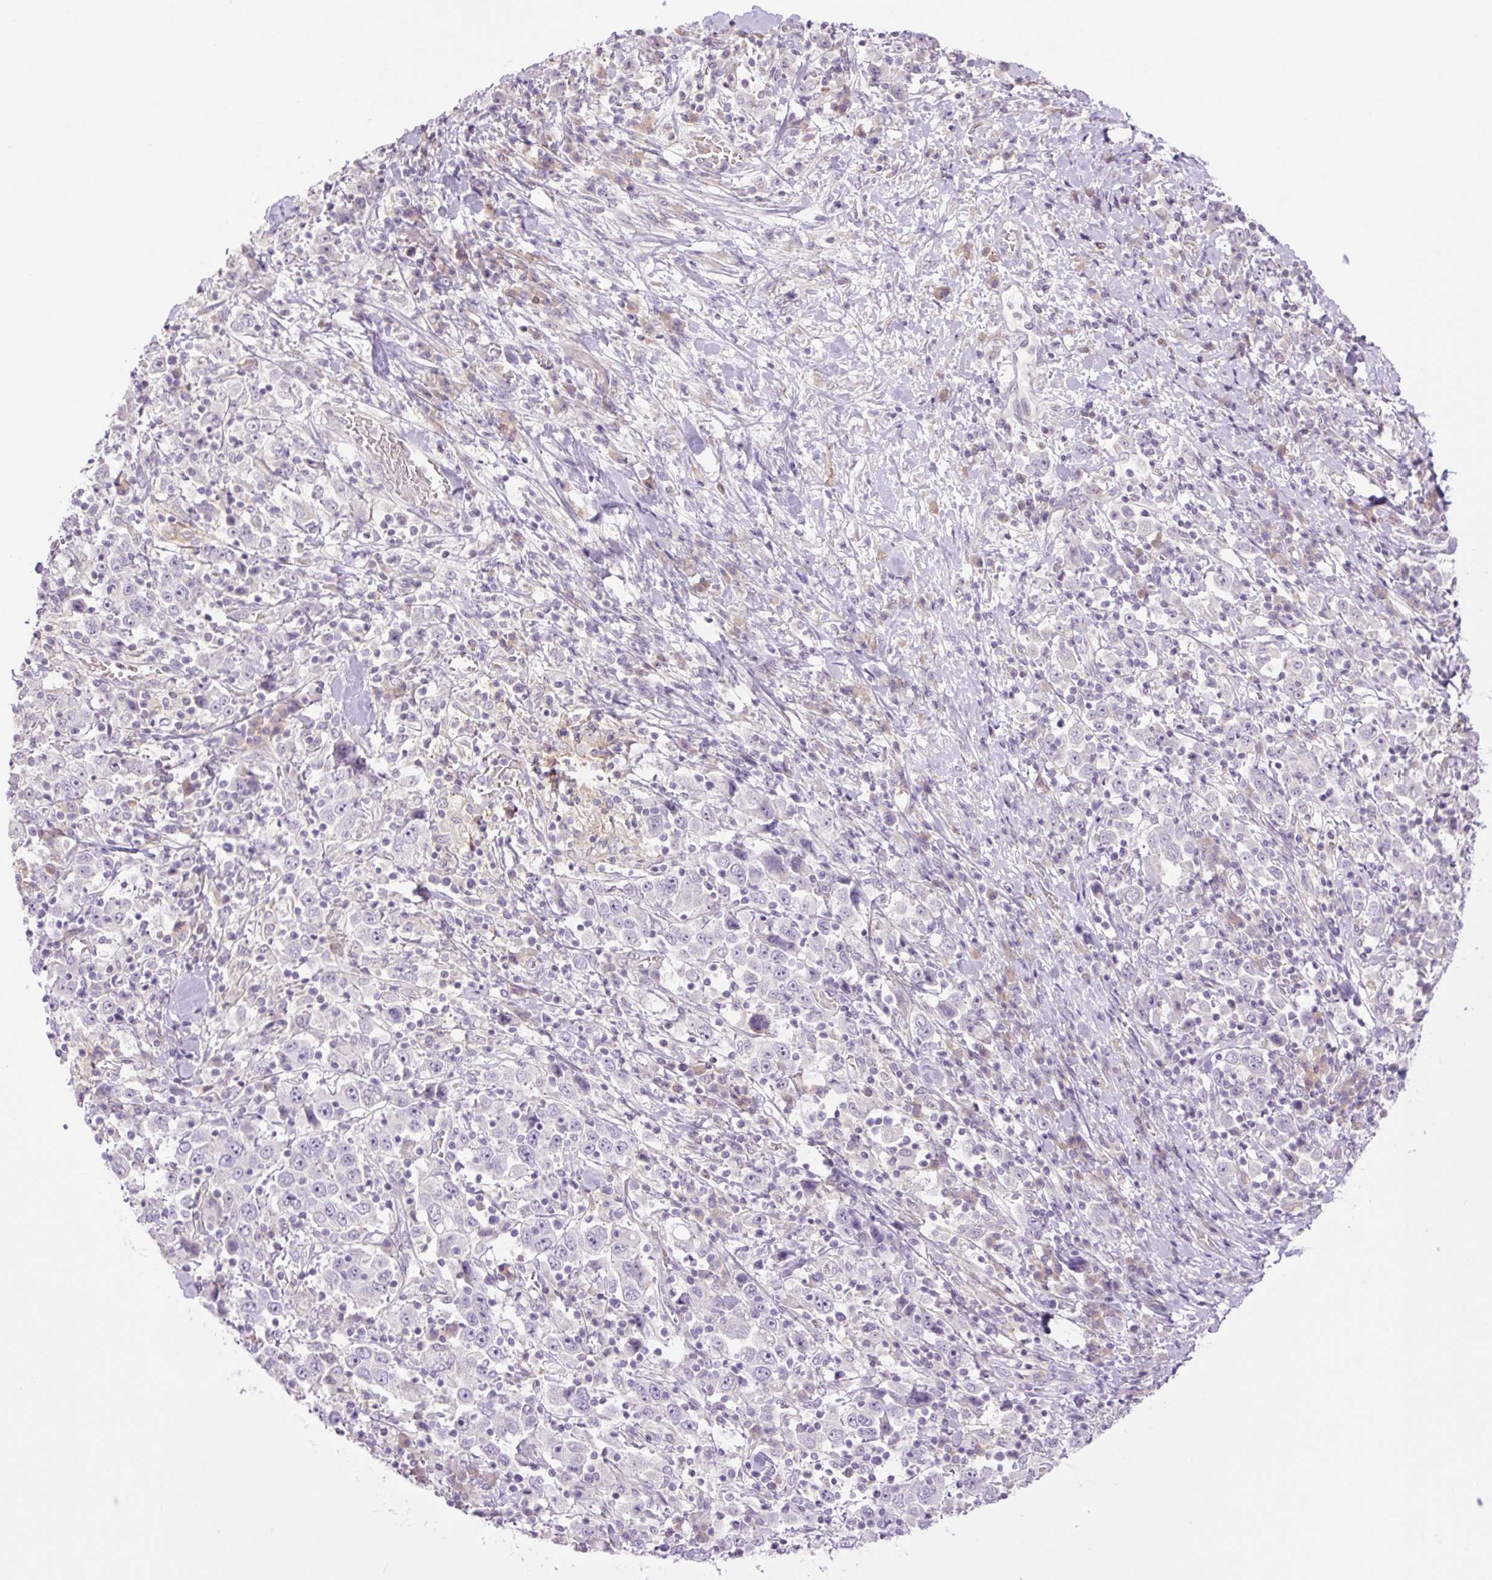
{"staining": {"intensity": "negative", "quantity": "none", "location": "none"}, "tissue": "stomach cancer", "cell_type": "Tumor cells", "image_type": "cancer", "snomed": [{"axis": "morphology", "description": "Normal tissue, NOS"}, {"axis": "morphology", "description": "Adenocarcinoma, NOS"}, {"axis": "topography", "description": "Stomach, upper"}, {"axis": "topography", "description": "Stomach"}], "caption": "There is no significant staining in tumor cells of stomach cancer. (DAB immunohistochemistry (IHC) with hematoxylin counter stain).", "gene": "GRID2", "patient": {"sex": "male", "age": 59}}